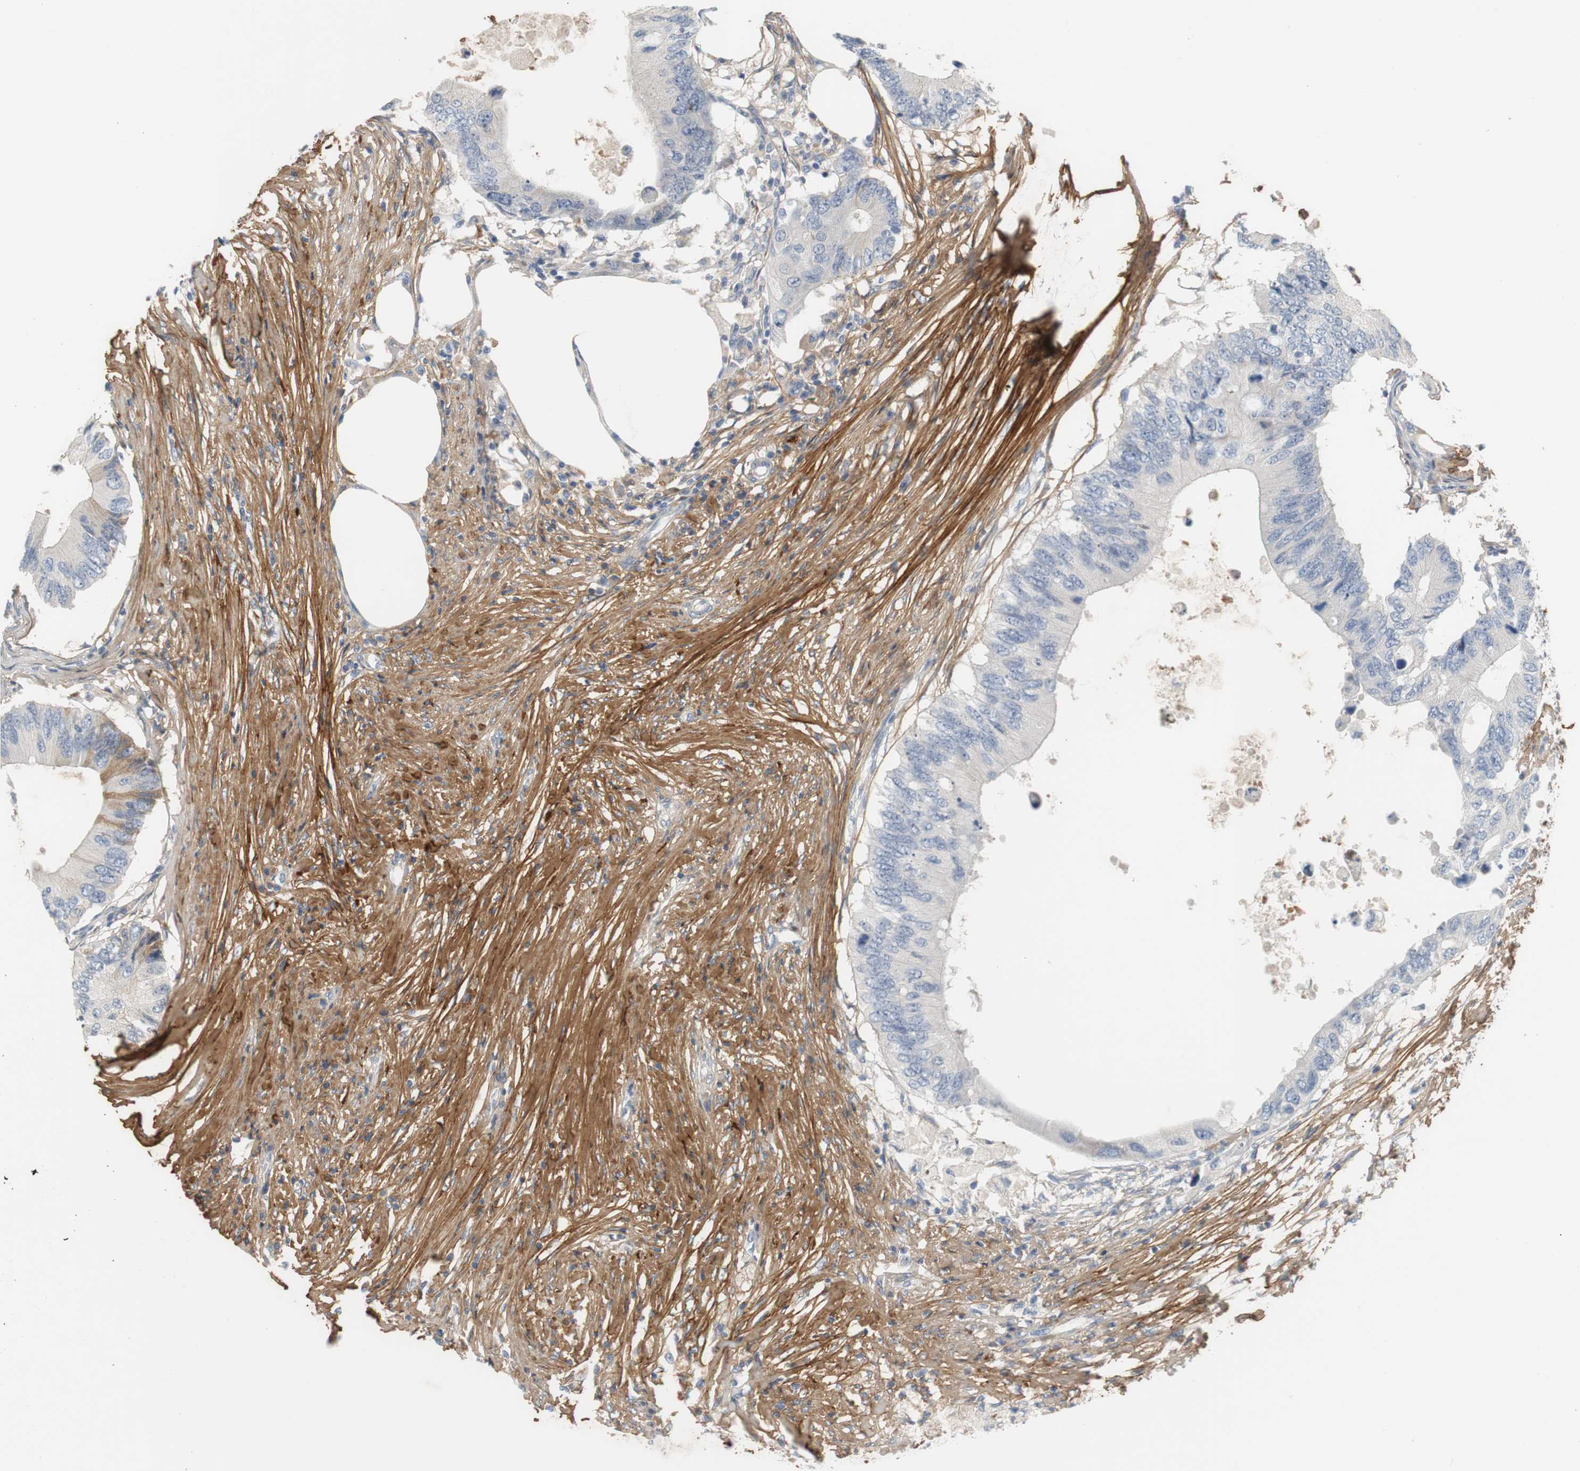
{"staining": {"intensity": "weak", "quantity": "25%-75%", "location": "cytoplasmic/membranous"}, "tissue": "colorectal cancer", "cell_type": "Tumor cells", "image_type": "cancer", "snomed": [{"axis": "morphology", "description": "Adenocarcinoma, NOS"}, {"axis": "topography", "description": "Colon"}], "caption": "Immunohistochemistry image of neoplastic tissue: adenocarcinoma (colorectal) stained using immunohistochemistry exhibits low levels of weak protein expression localized specifically in the cytoplasmic/membranous of tumor cells, appearing as a cytoplasmic/membranous brown color.", "gene": "COL12A1", "patient": {"sex": "male", "age": 71}}